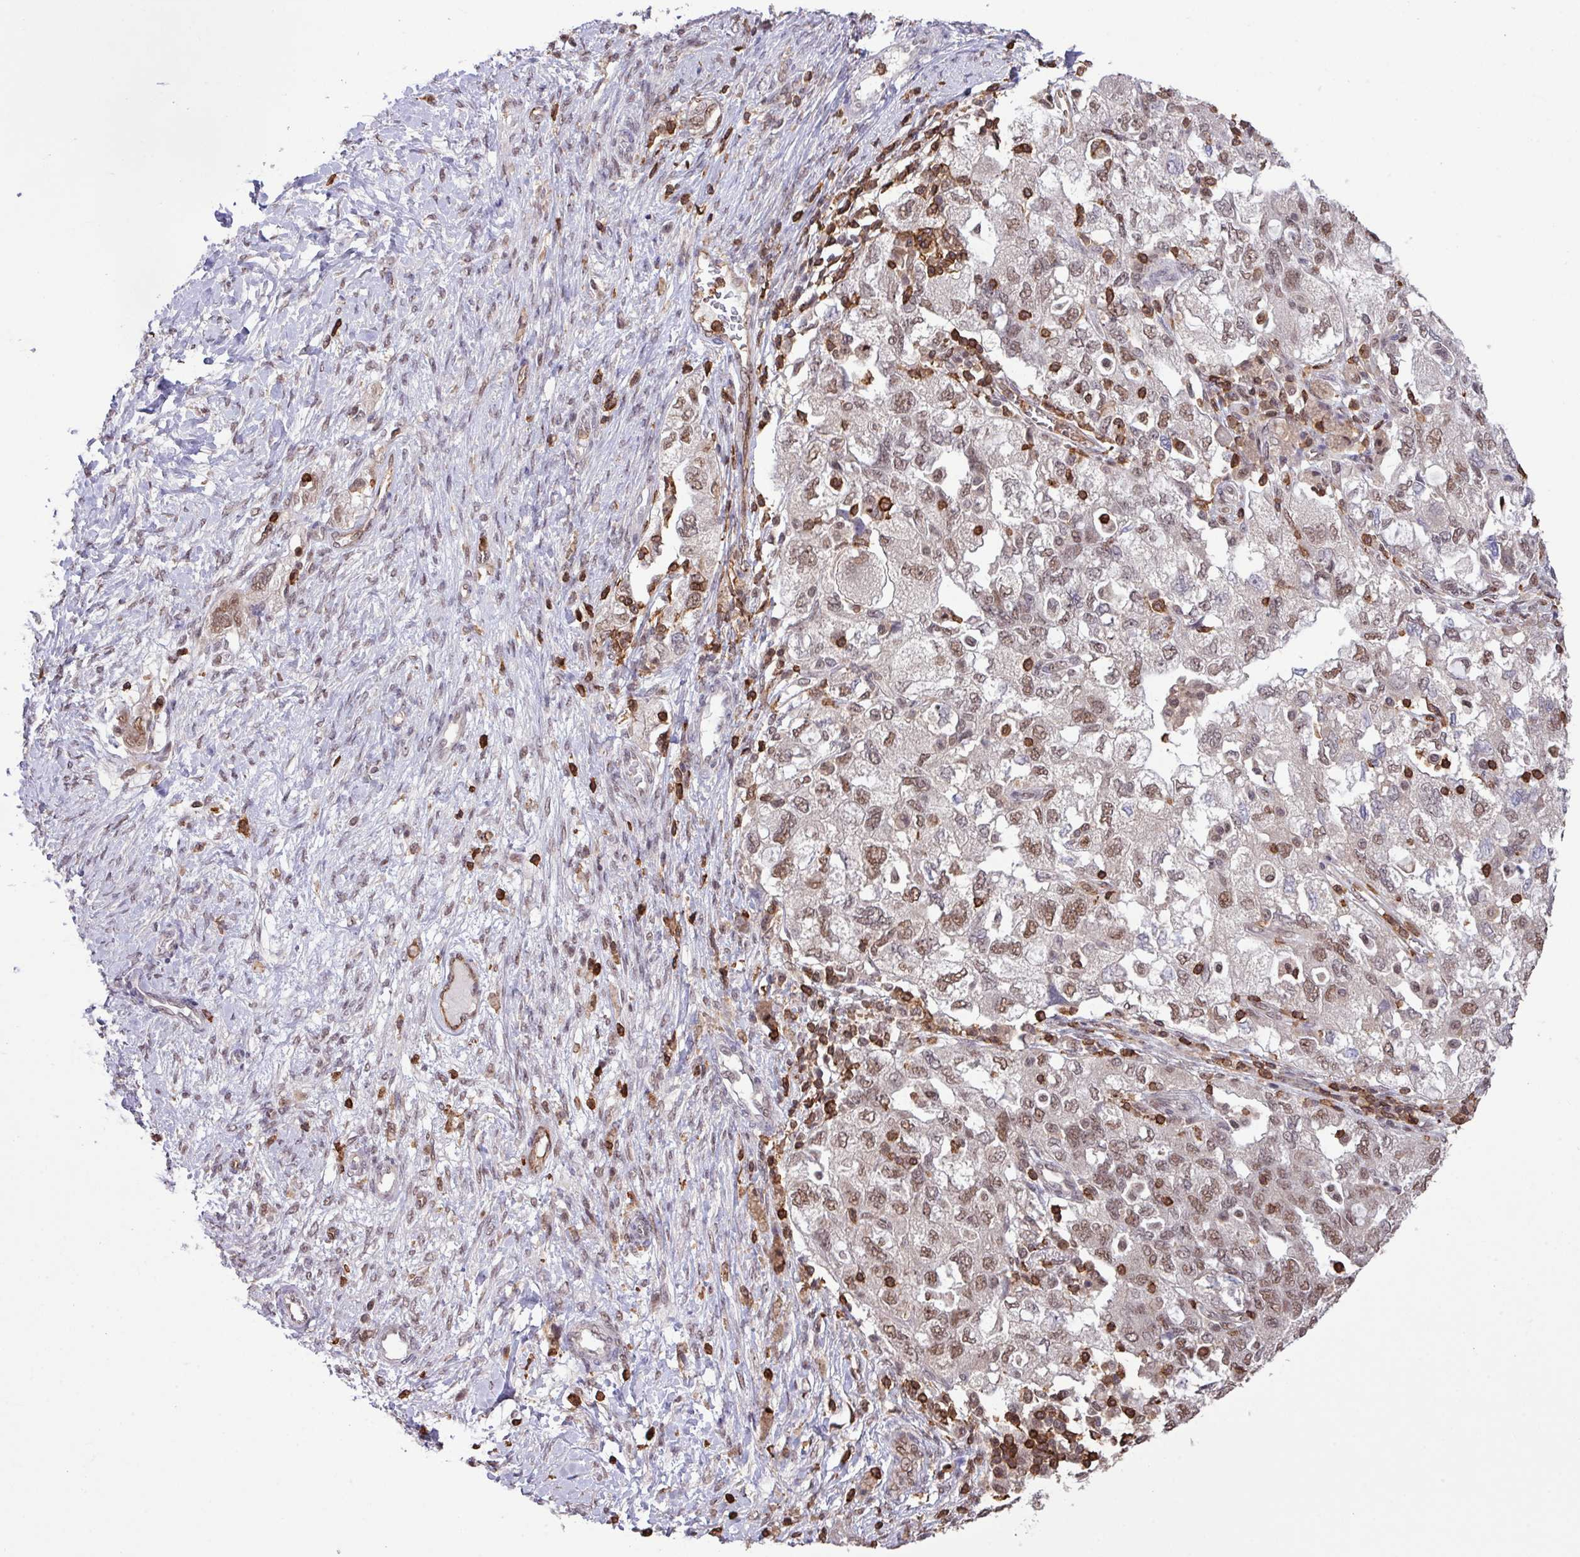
{"staining": {"intensity": "moderate", "quantity": ">75%", "location": "nuclear"}, "tissue": "ovarian cancer", "cell_type": "Tumor cells", "image_type": "cancer", "snomed": [{"axis": "morphology", "description": "Carcinoma, NOS"}, {"axis": "morphology", "description": "Cystadenocarcinoma, serous, NOS"}, {"axis": "topography", "description": "Ovary"}], "caption": "Protein expression analysis of human ovarian serous cystadenocarcinoma reveals moderate nuclear positivity in approximately >75% of tumor cells.", "gene": "GON7", "patient": {"sex": "female", "age": 69}}